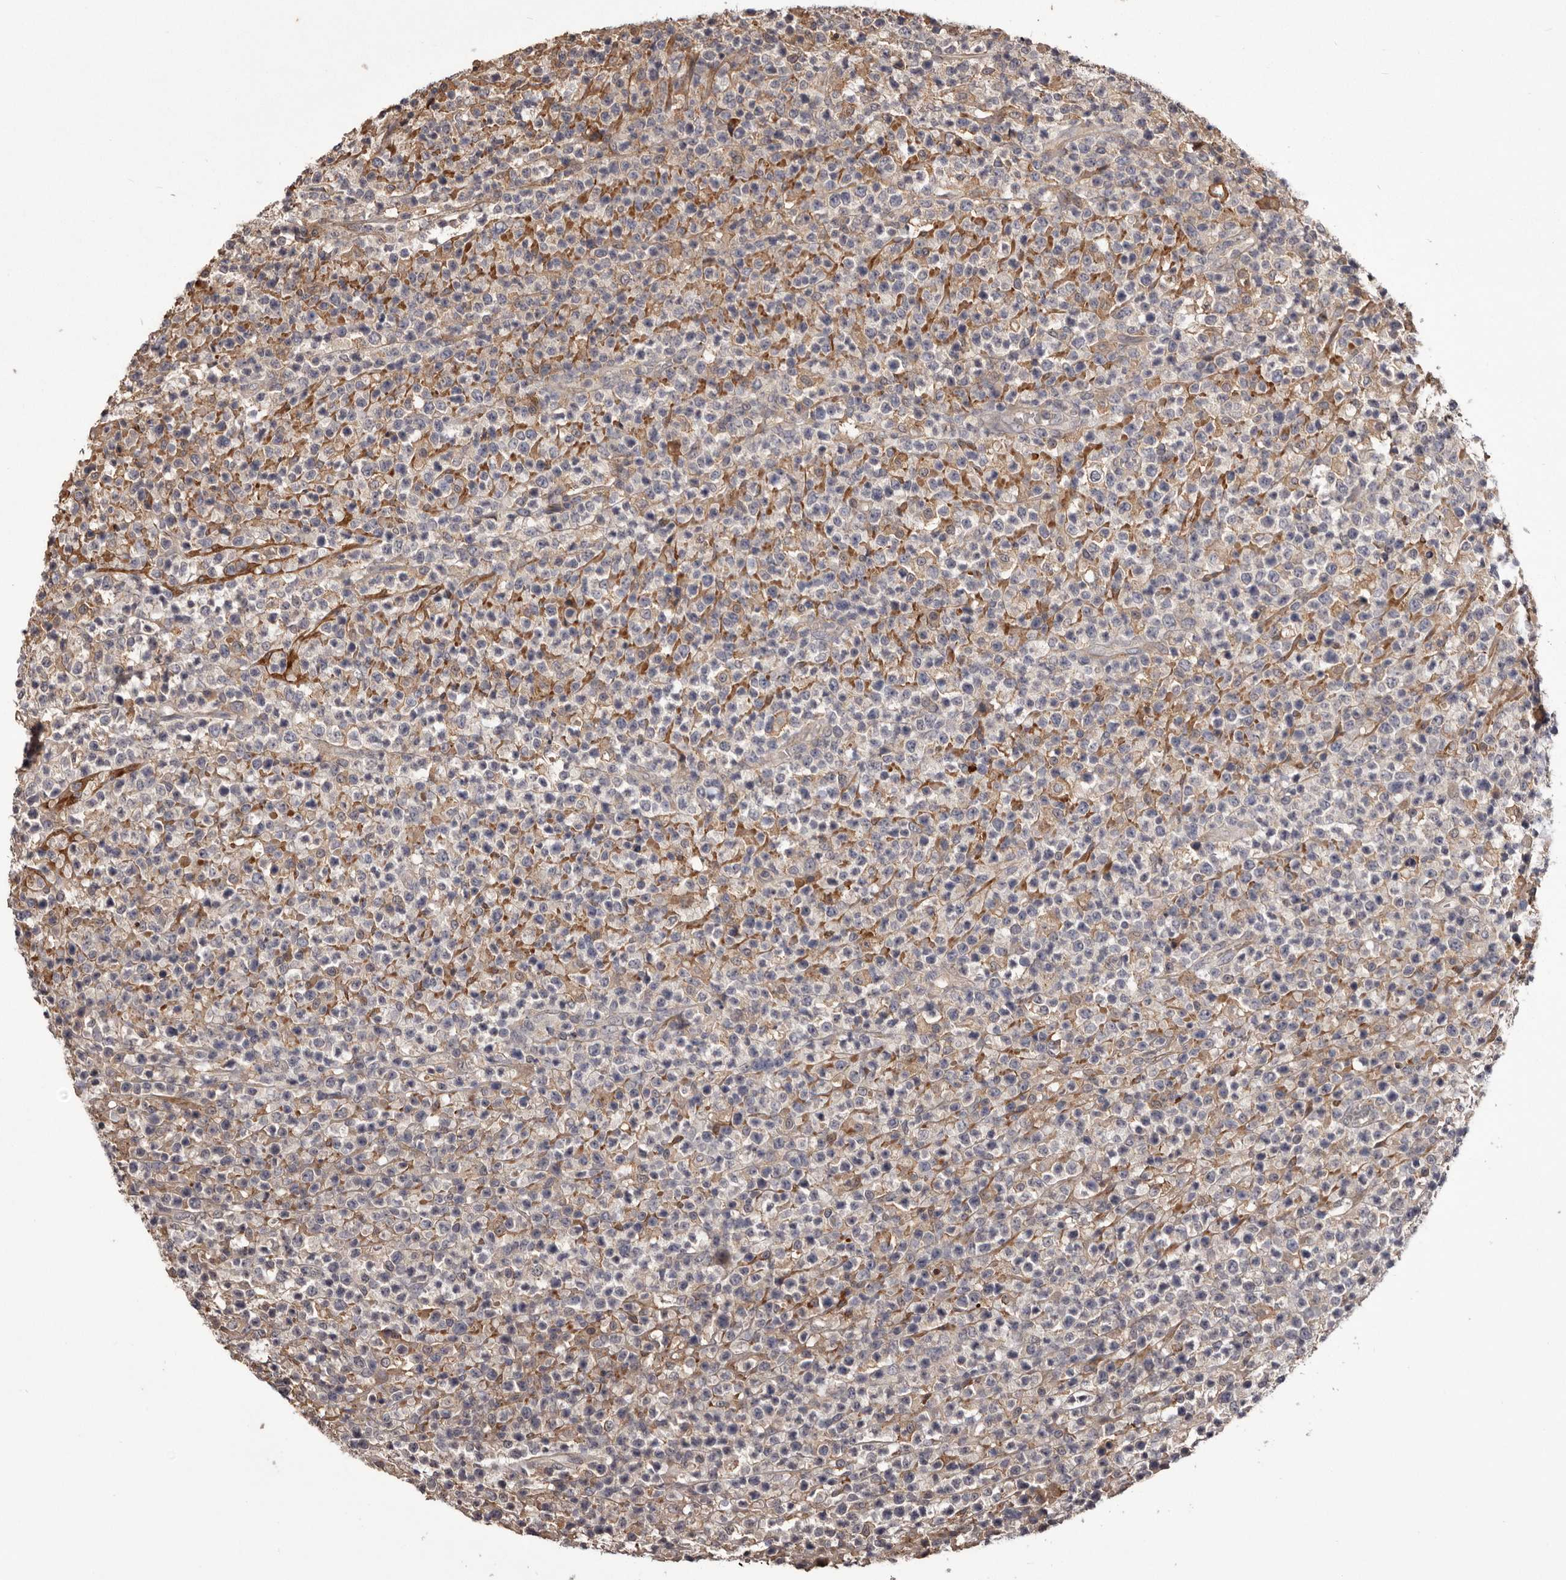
{"staining": {"intensity": "negative", "quantity": "none", "location": "none"}, "tissue": "lymphoma", "cell_type": "Tumor cells", "image_type": "cancer", "snomed": [{"axis": "morphology", "description": "Malignant lymphoma, non-Hodgkin's type, High grade"}, {"axis": "topography", "description": "Colon"}], "caption": "The IHC photomicrograph has no significant positivity in tumor cells of lymphoma tissue.", "gene": "CYP1B1", "patient": {"sex": "female", "age": 53}}